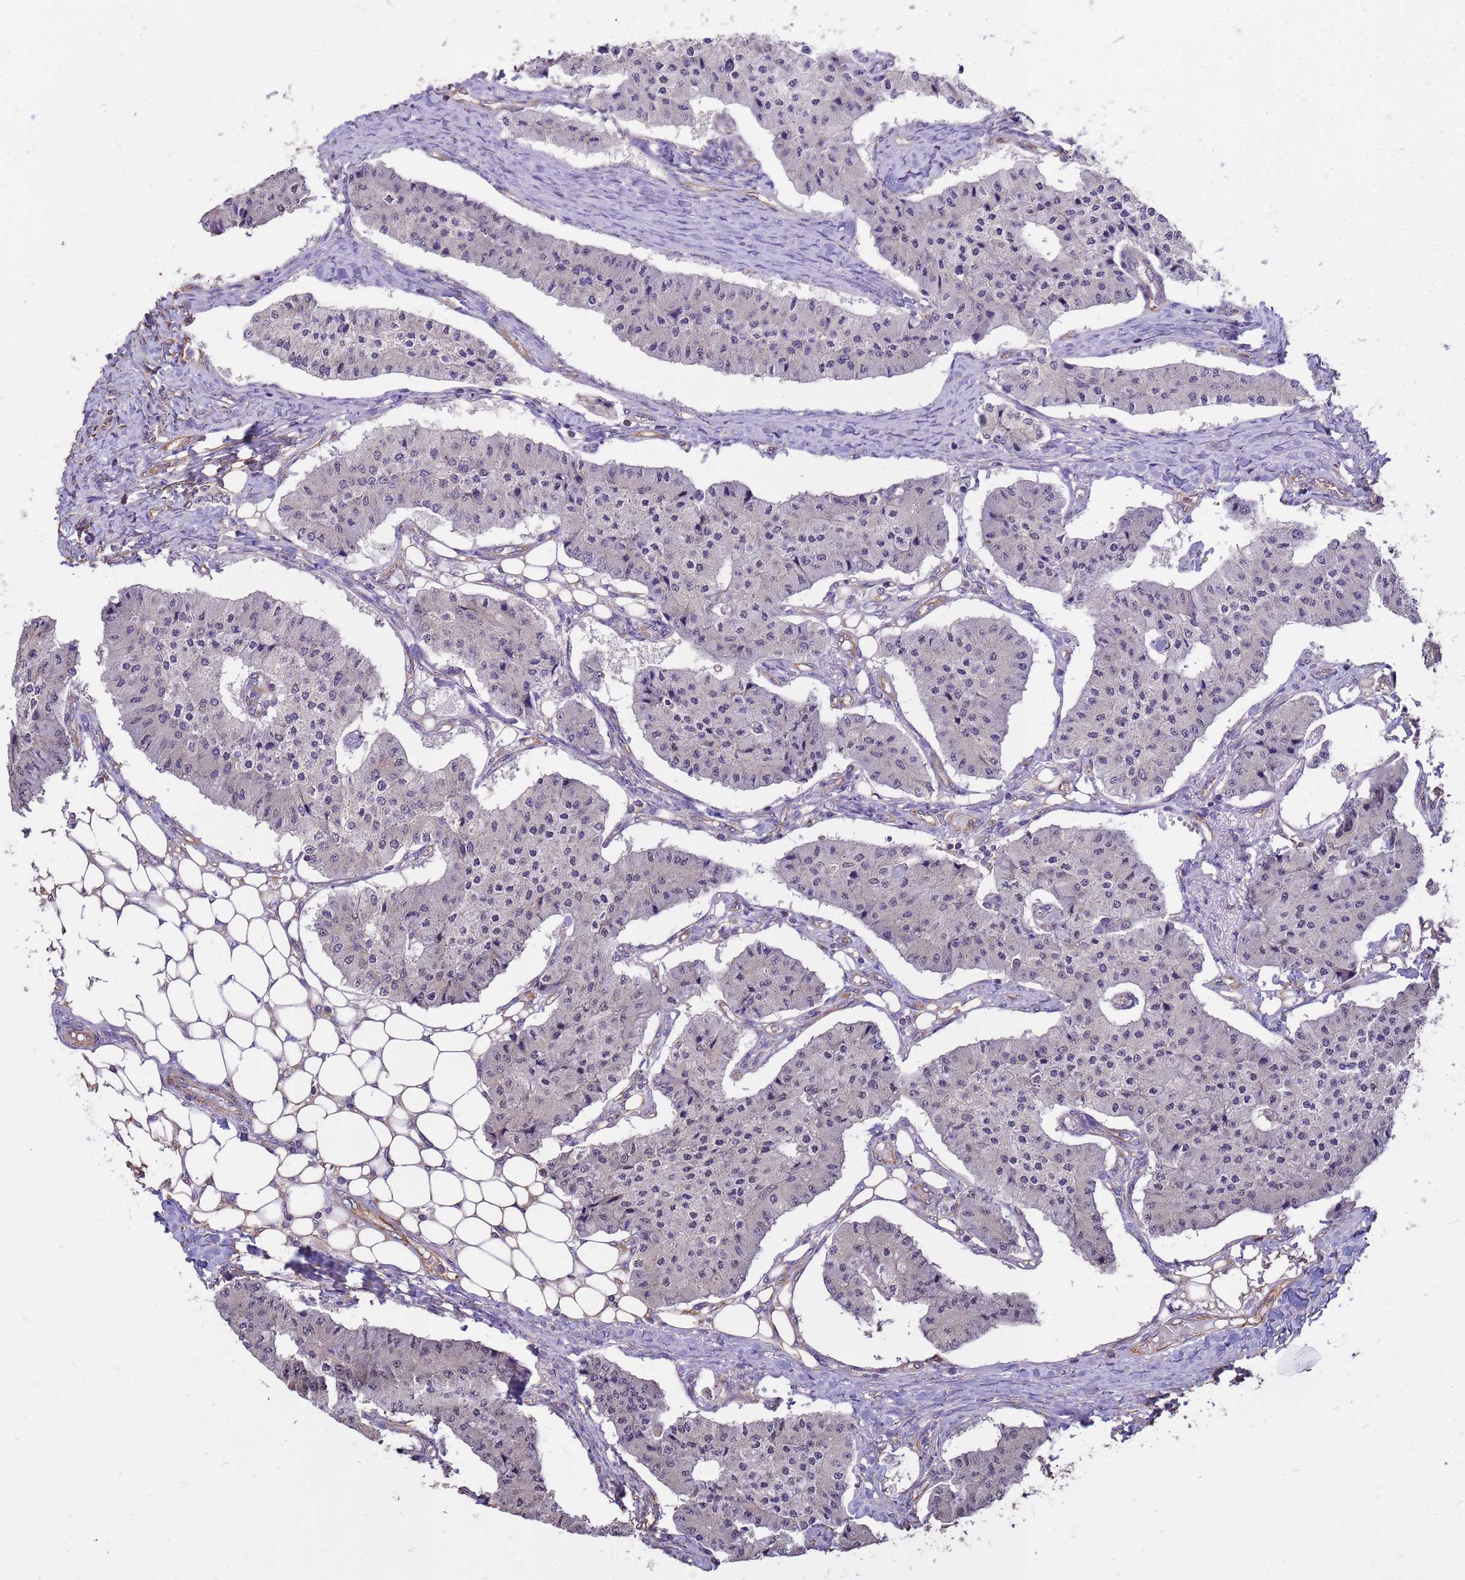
{"staining": {"intensity": "negative", "quantity": "none", "location": "none"}, "tissue": "carcinoid", "cell_type": "Tumor cells", "image_type": "cancer", "snomed": [{"axis": "morphology", "description": "Carcinoid, malignant, NOS"}, {"axis": "topography", "description": "Colon"}], "caption": "Carcinoid was stained to show a protein in brown. There is no significant staining in tumor cells.", "gene": "TCEAL3", "patient": {"sex": "female", "age": 52}}